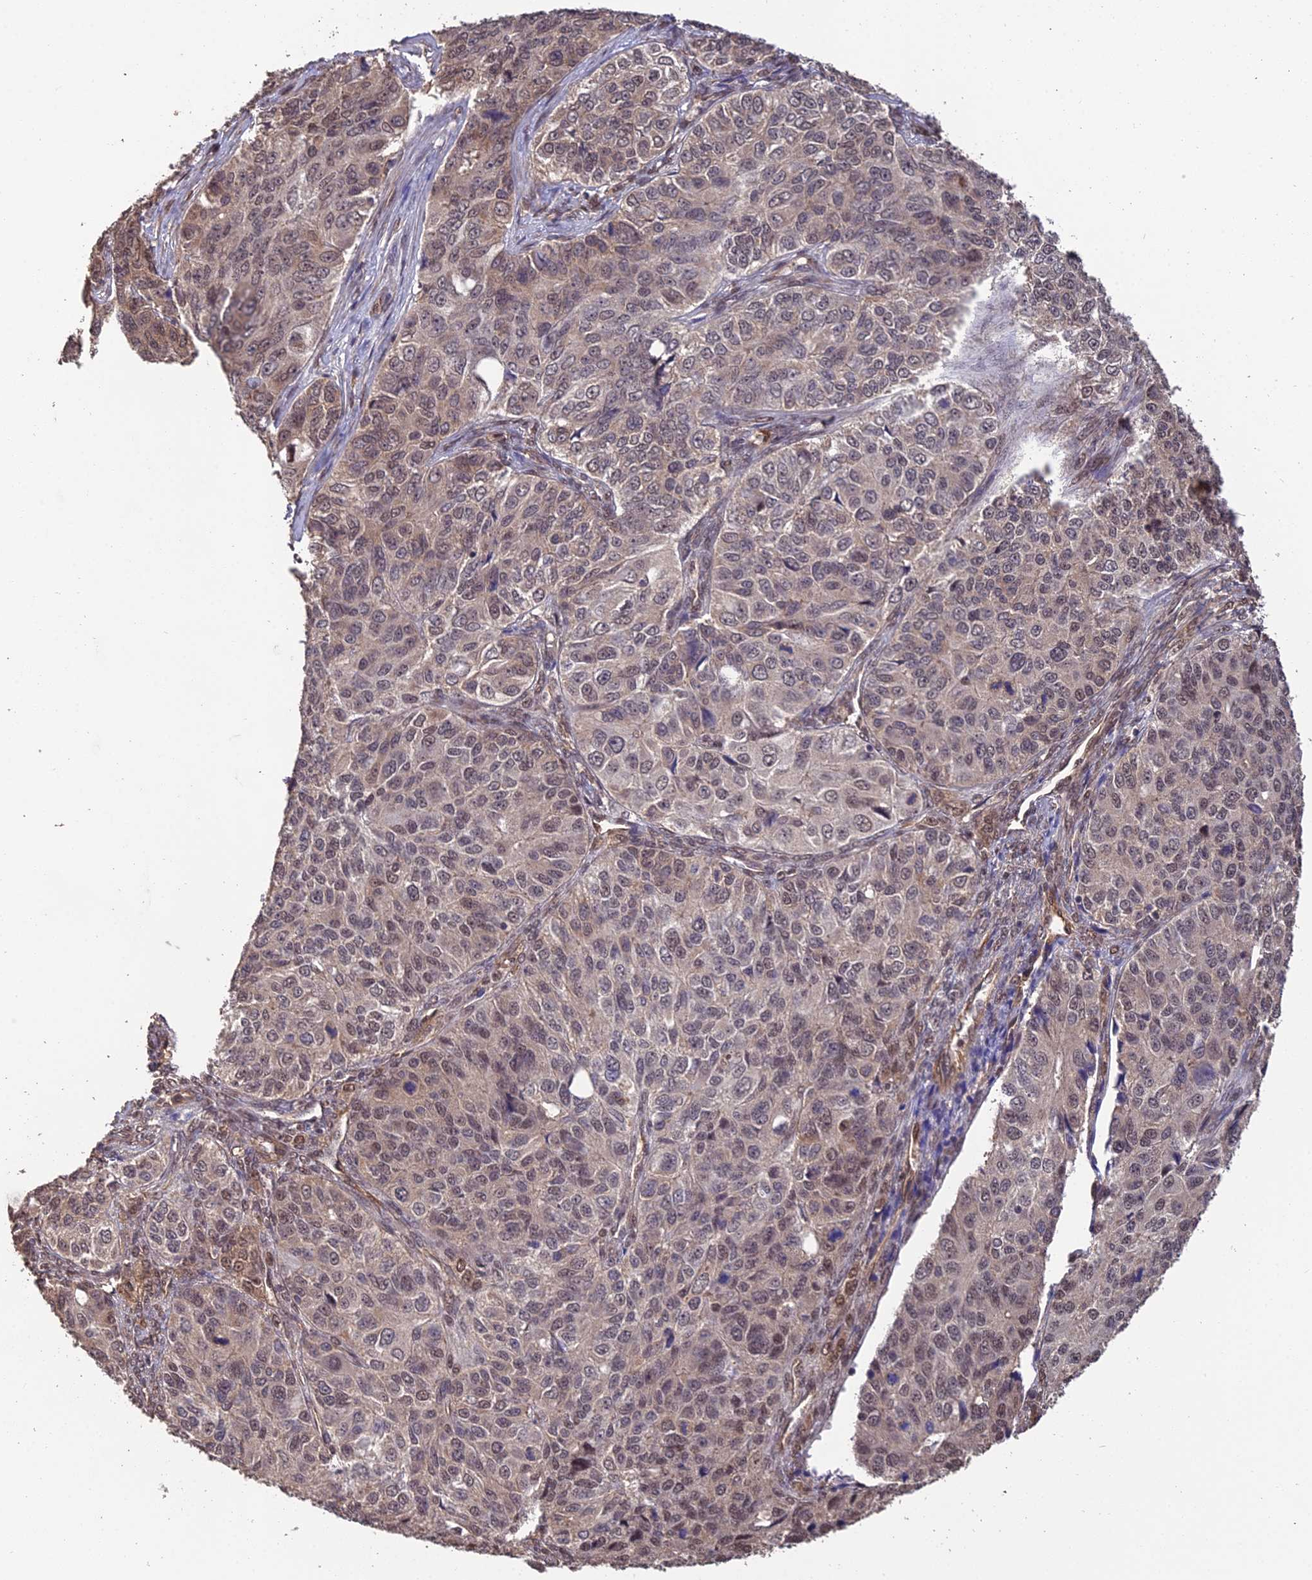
{"staining": {"intensity": "weak", "quantity": "<25%", "location": "cytoplasmic/membranous,nuclear"}, "tissue": "ovarian cancer", "cell_type": "Tumor cells", "image_type": "cancer", "snomed": [{"axis": "morphology", "description": "Carcinoma, endometroid"}, {"axis": "topography", "description": "Ovary"}], "caption": "Immunohistochemical staining of ovarian cancer (endometroid carcinoma) displays no significant staining in tumor cells.", "gene": "RALGAPA2", "patient": {"sex": "female", "age": 51}}